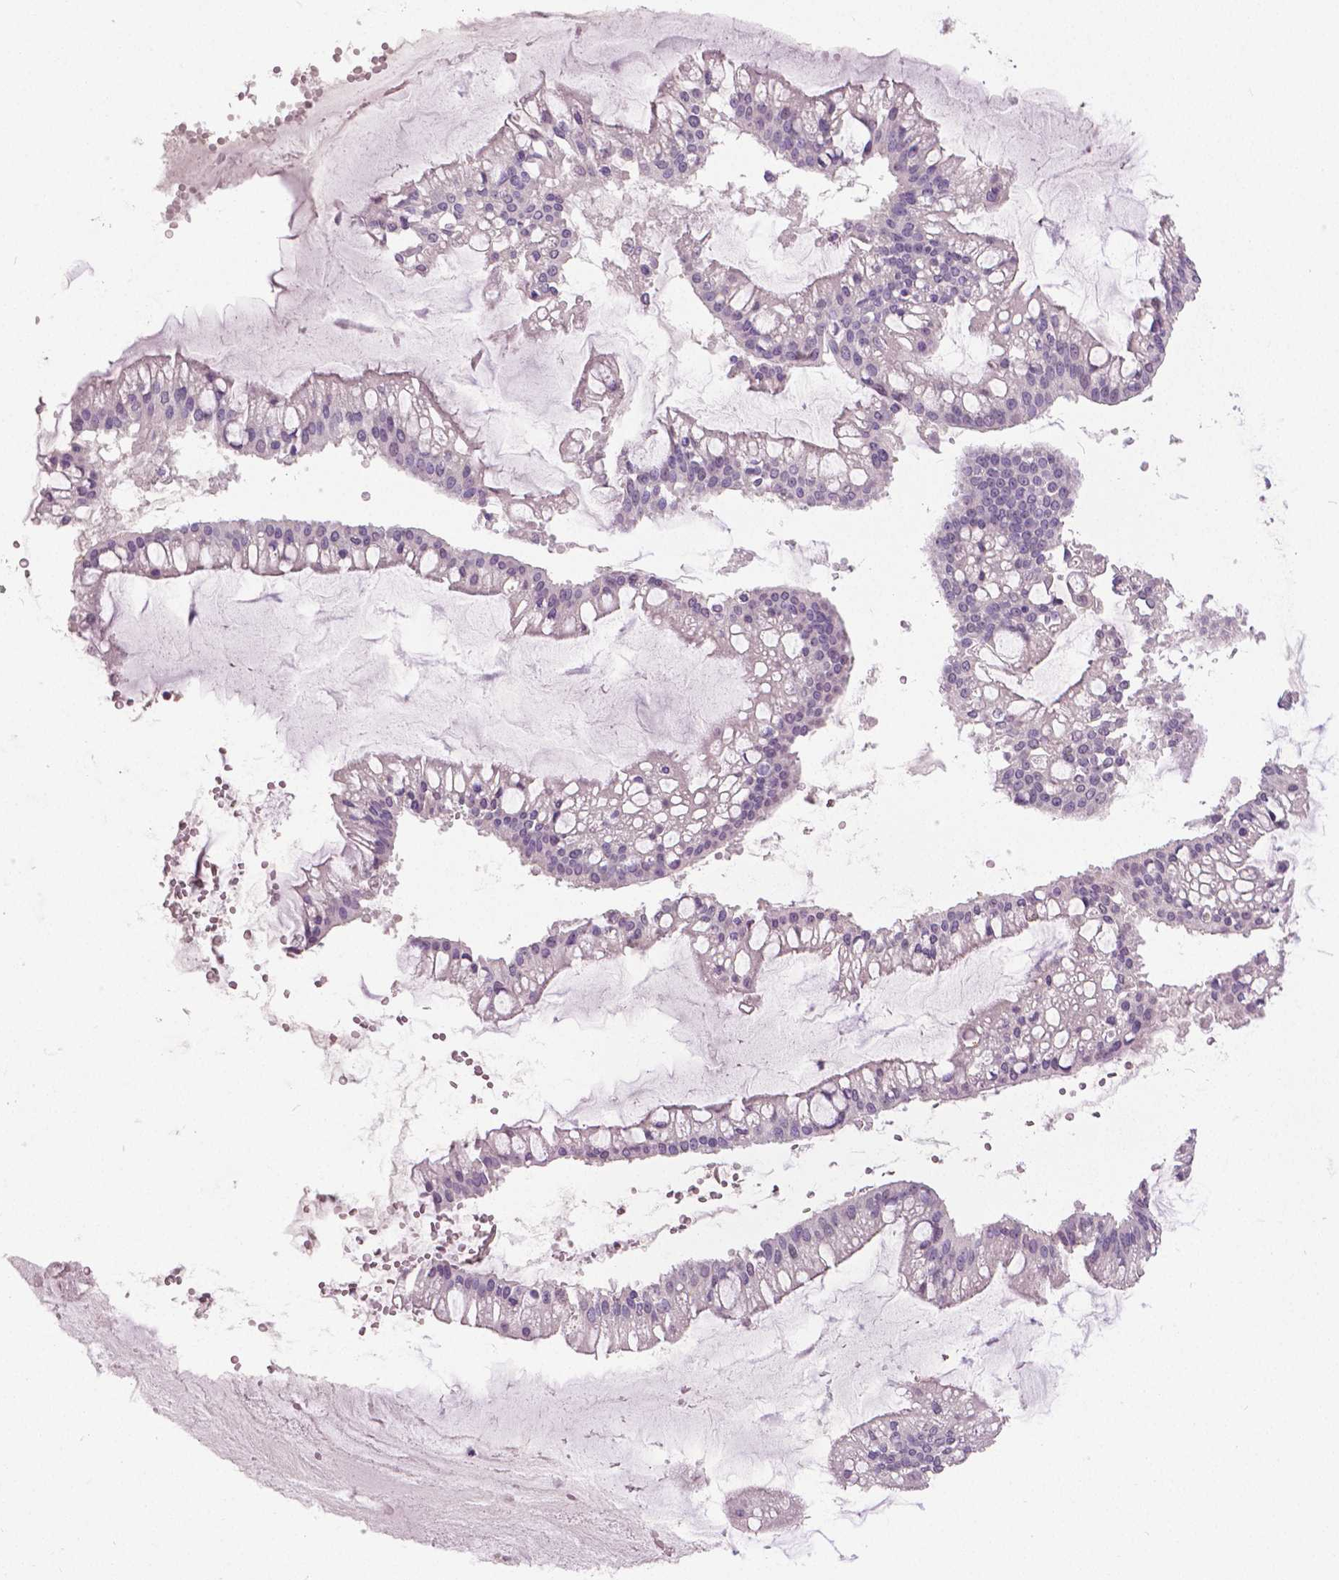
{"staining": {"intensity": "negative", "quantity": "none", "location": "none"}, "tissue": "ovarian cancer", "cell_type": "Tumor cells", "image_type": "cancer", "snomed": [{"axis": "morphology", "description": "Cystadenocarcinoma, mucinous, NOS"}, {"axis": "topography", "description": "Ovary"}], "caption": "This is an IHC image of ovarian cancer. There is no positivity in tumor cells.", "gene": "FOXA1", "patient": {"sex": "female", "age": 73}}